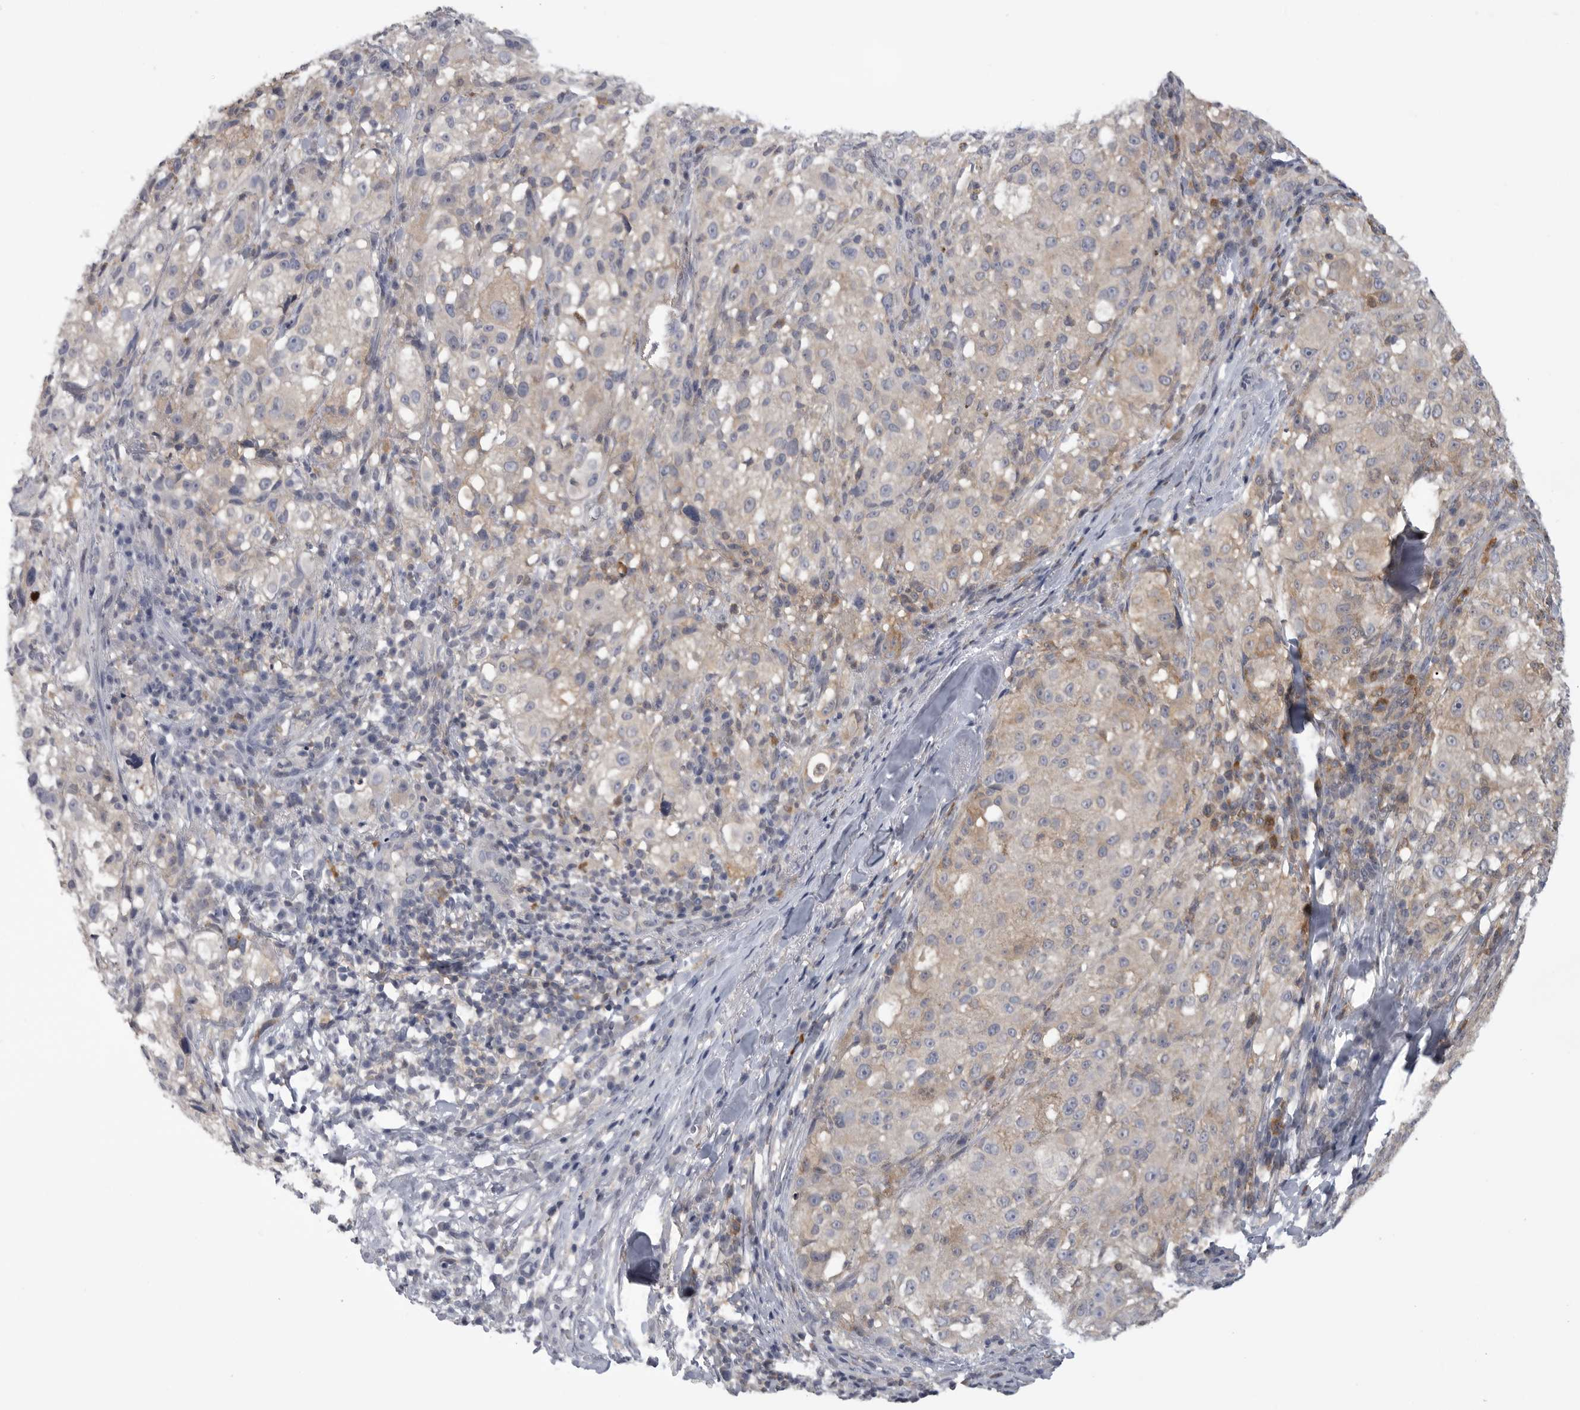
{"staining": {"intensity": "weak", "quantity": "25%-75%", "location": "cytoplasmic/membranous"}, "tissue": "melanoma", "cell_type": "Tumor cells", "image_type": "cancer", "snomed": [{"axis": "morphology", "description": "Necrosis, NOS"}, {"axis": "morphology", "description": "Malignant melanoma, NOS"}, {"axis": "topography", "description": "Skin"}], "caption": "Immunohistochemical staining of human malignant melanoma reveals low levels of weak cytoplasmic/membranous staining in about 25%-75% of tumor cells. (DAB = brown stain, brightfield microscopy at high magnification).", "gene": "CACYBP", "patient": {"sex": "female", "age": 87}}